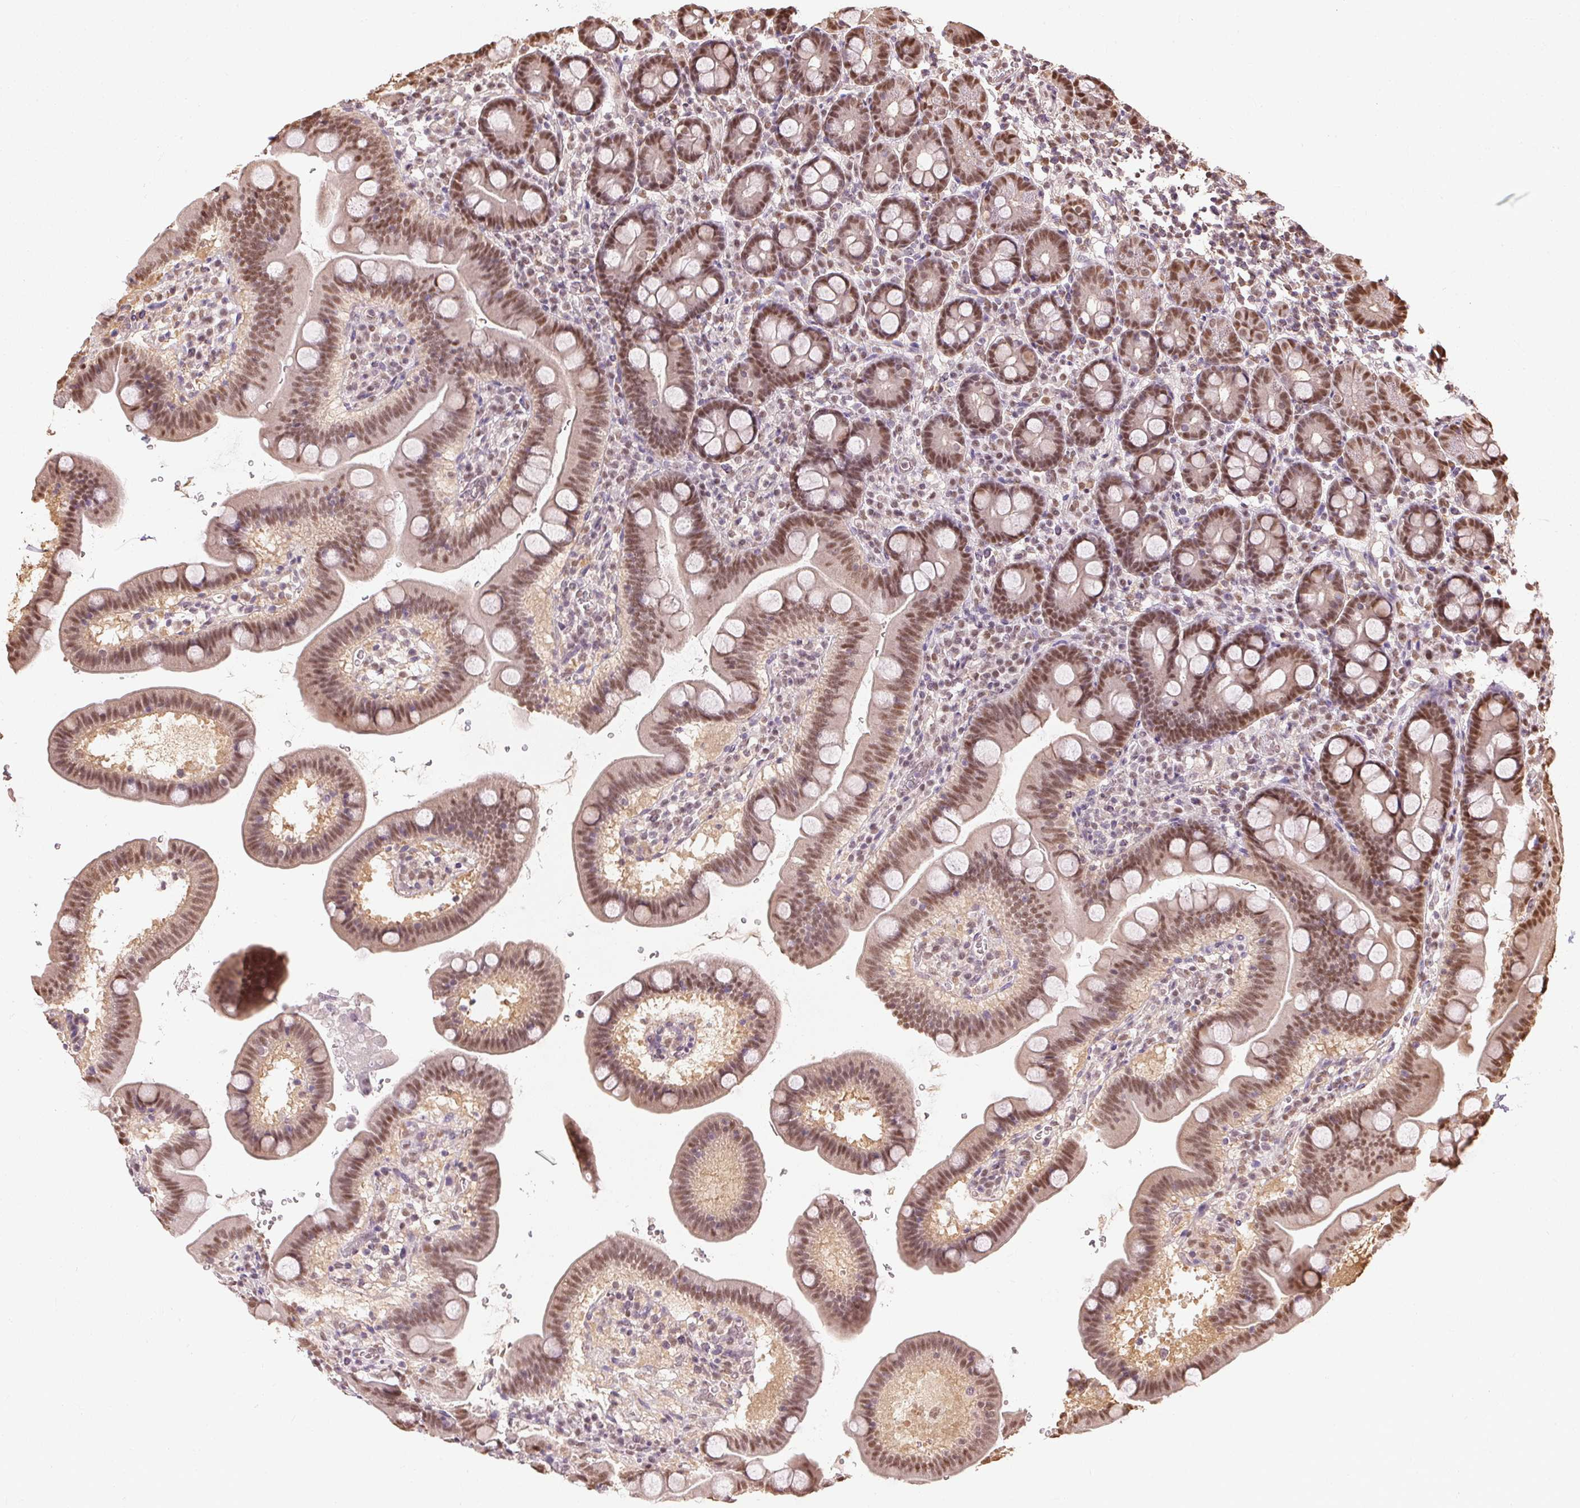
{"staining": {"intensity": "moderate", "quantity": "25%-75%", "location": "nuclear"}, "tissue": "duodenum", "cell_type": "Glandular cells", "image_type": "normal", "snomed": [{"axis": "morphology", "description": "Normal tissue, NOS"}, {"axis": "topography", "description": "Duodenum"}], "caption": "DAB immunohistochemical staining of unremarkable human duodenum displays moderate nuclear protein staining in approximately 25%-75% of glandular cells. Using DAB (brown) and hematoxylin (blue) stains, captured at high magnification using brightfield microscopy.", "gene": "TPI1", "patient": {"sex": "male", "age": 59}}